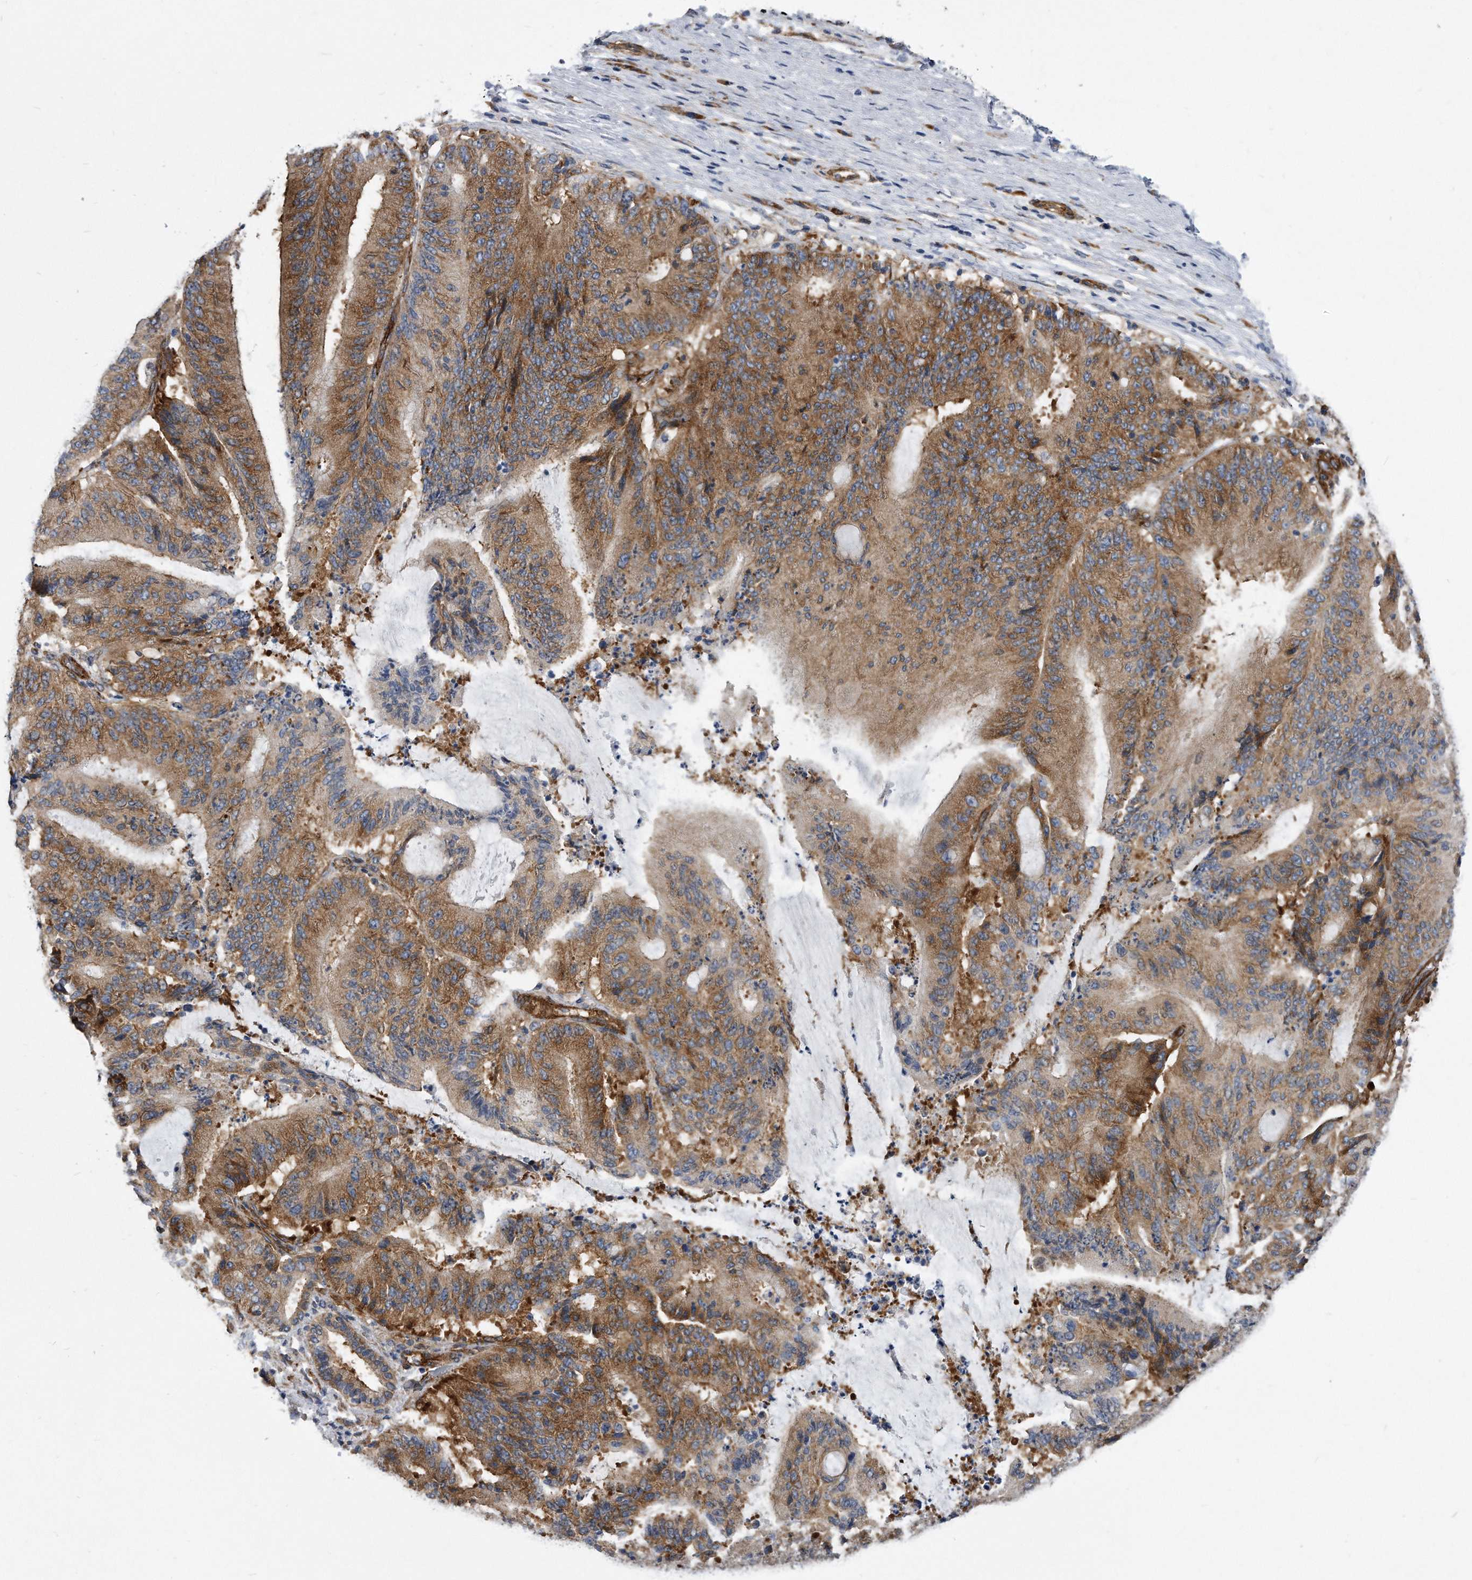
{"staining": {"intensity": "moderate", "quantity": ">75%", "location": "cytoplasmic/membranous"}, "tissue": "liver cancer", "cell_type": "Tumor cells", "image_type": "cancer", "snomed": [{"axis": "morphology", "description": "Normal tissue, NOS"}, {"axis": "morphology", "description": "Cholangiocarcinoma"}, {"axis": "topography", "description": "Liver"}, {"axis": "topography", "description": "Peripheral nerve tissue"}], "caption": "Immunohistochemistry (IHC) (DAB (3,3'-diaminobenzidine)) staining of liver cancer displays moderate cytoplasmic/membranous protein staining in approximately >75% of tumor cells.", "gene": "EIF2B4", "patient": {"sex": "female", "age": 73}}